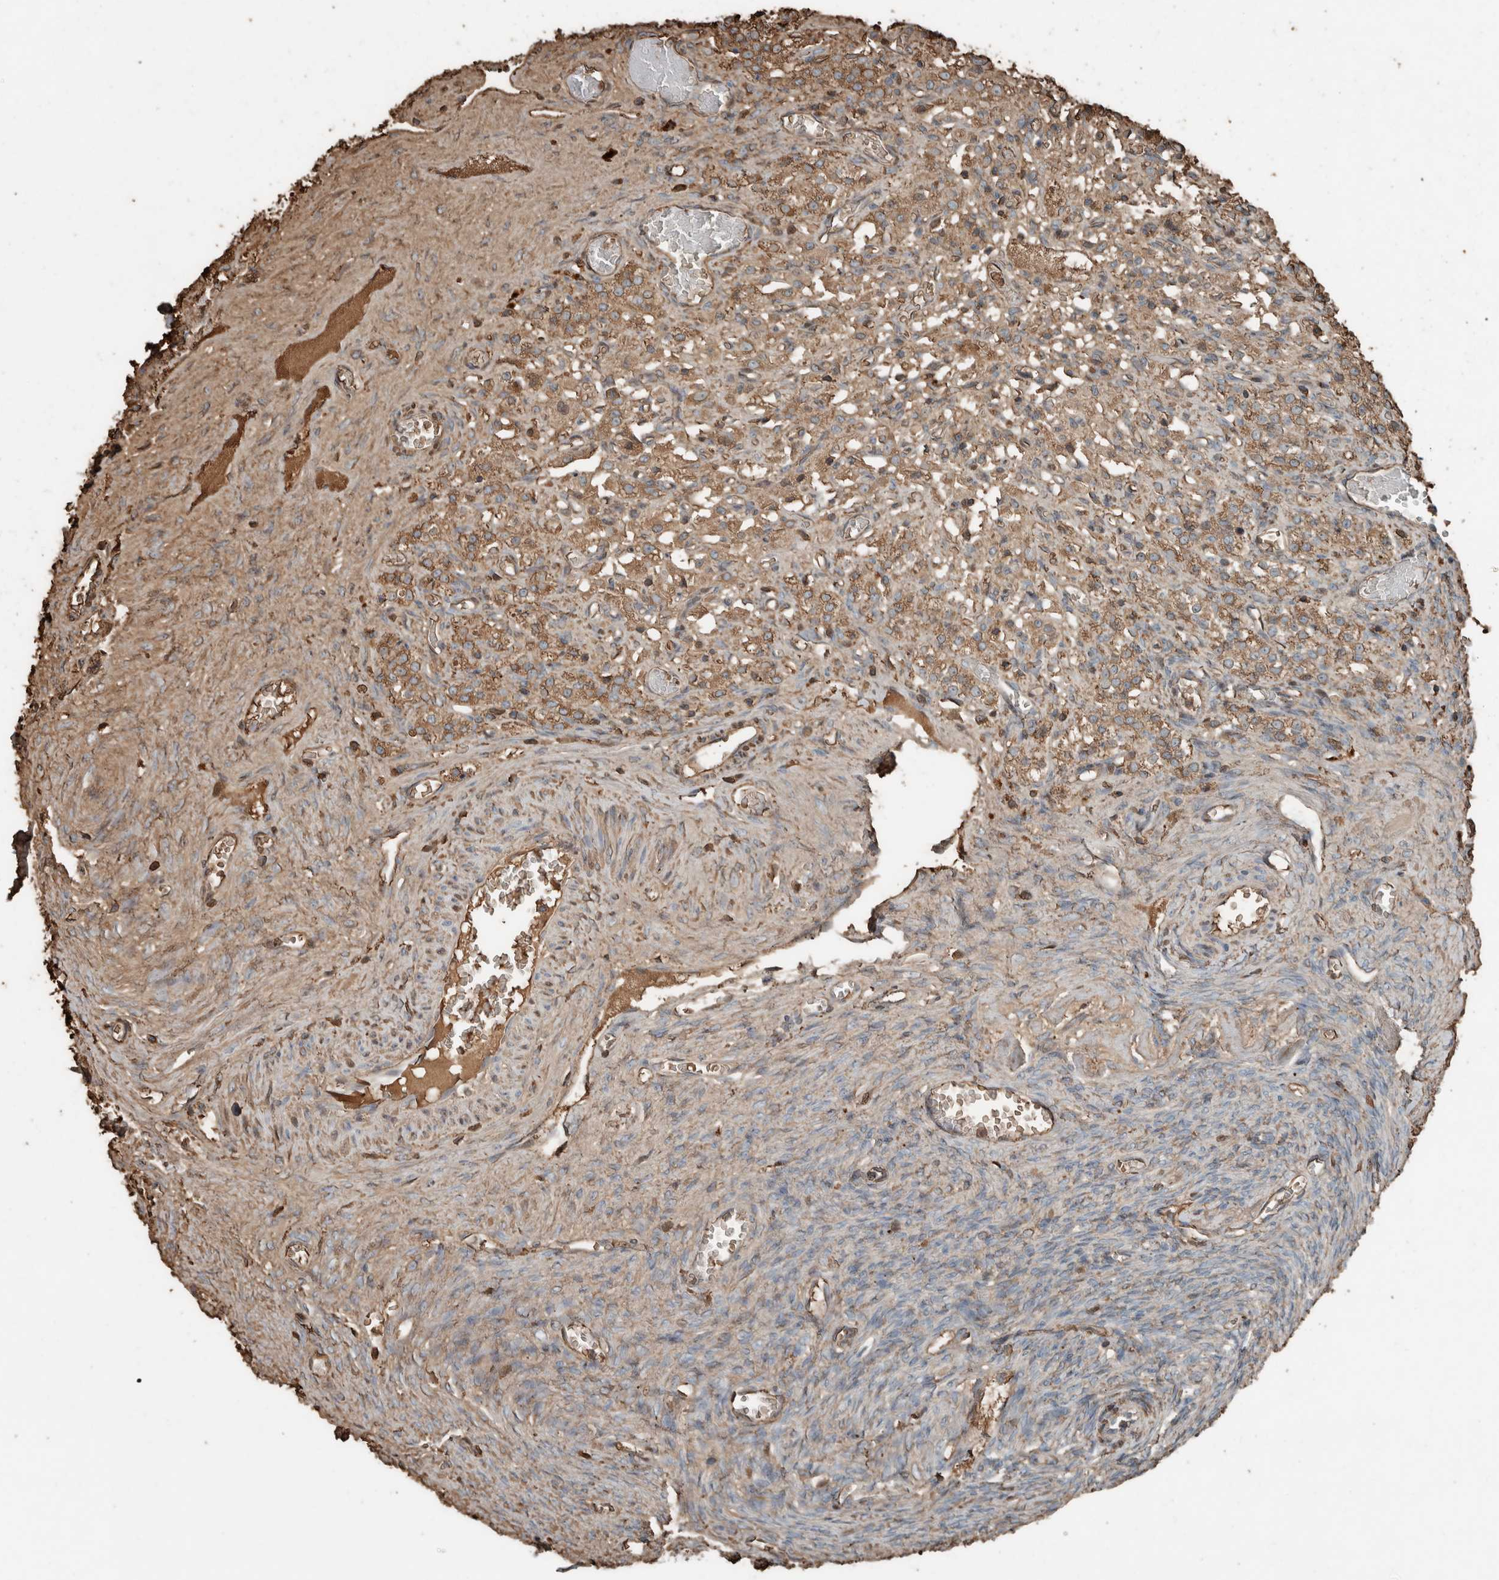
{"staining": {"intensity": "weak", "quantity": ">75%", "location": "cytoplasmic/membranous"}, "tissue": "ovary", "cell_type": "Follicle cells", "image_type": "normal", "snomed": [{"axis": "morphology", "description": "Normal tissue, NOS"}, {"axis": "topography", "description": "Ovary"}], "caption": "Immunohistochemical staining of normal ovary displays weak cytoplasmic/membranous protein staining in approximately >75% of follicle cells. The staining was performed using DAB to visualize the protein expression in brown, while the nuclei were stained in blue with hematoxylin (Magnification: 20x).", "gene": "USP34", "patient": {"sex": "female", "age": 27}}